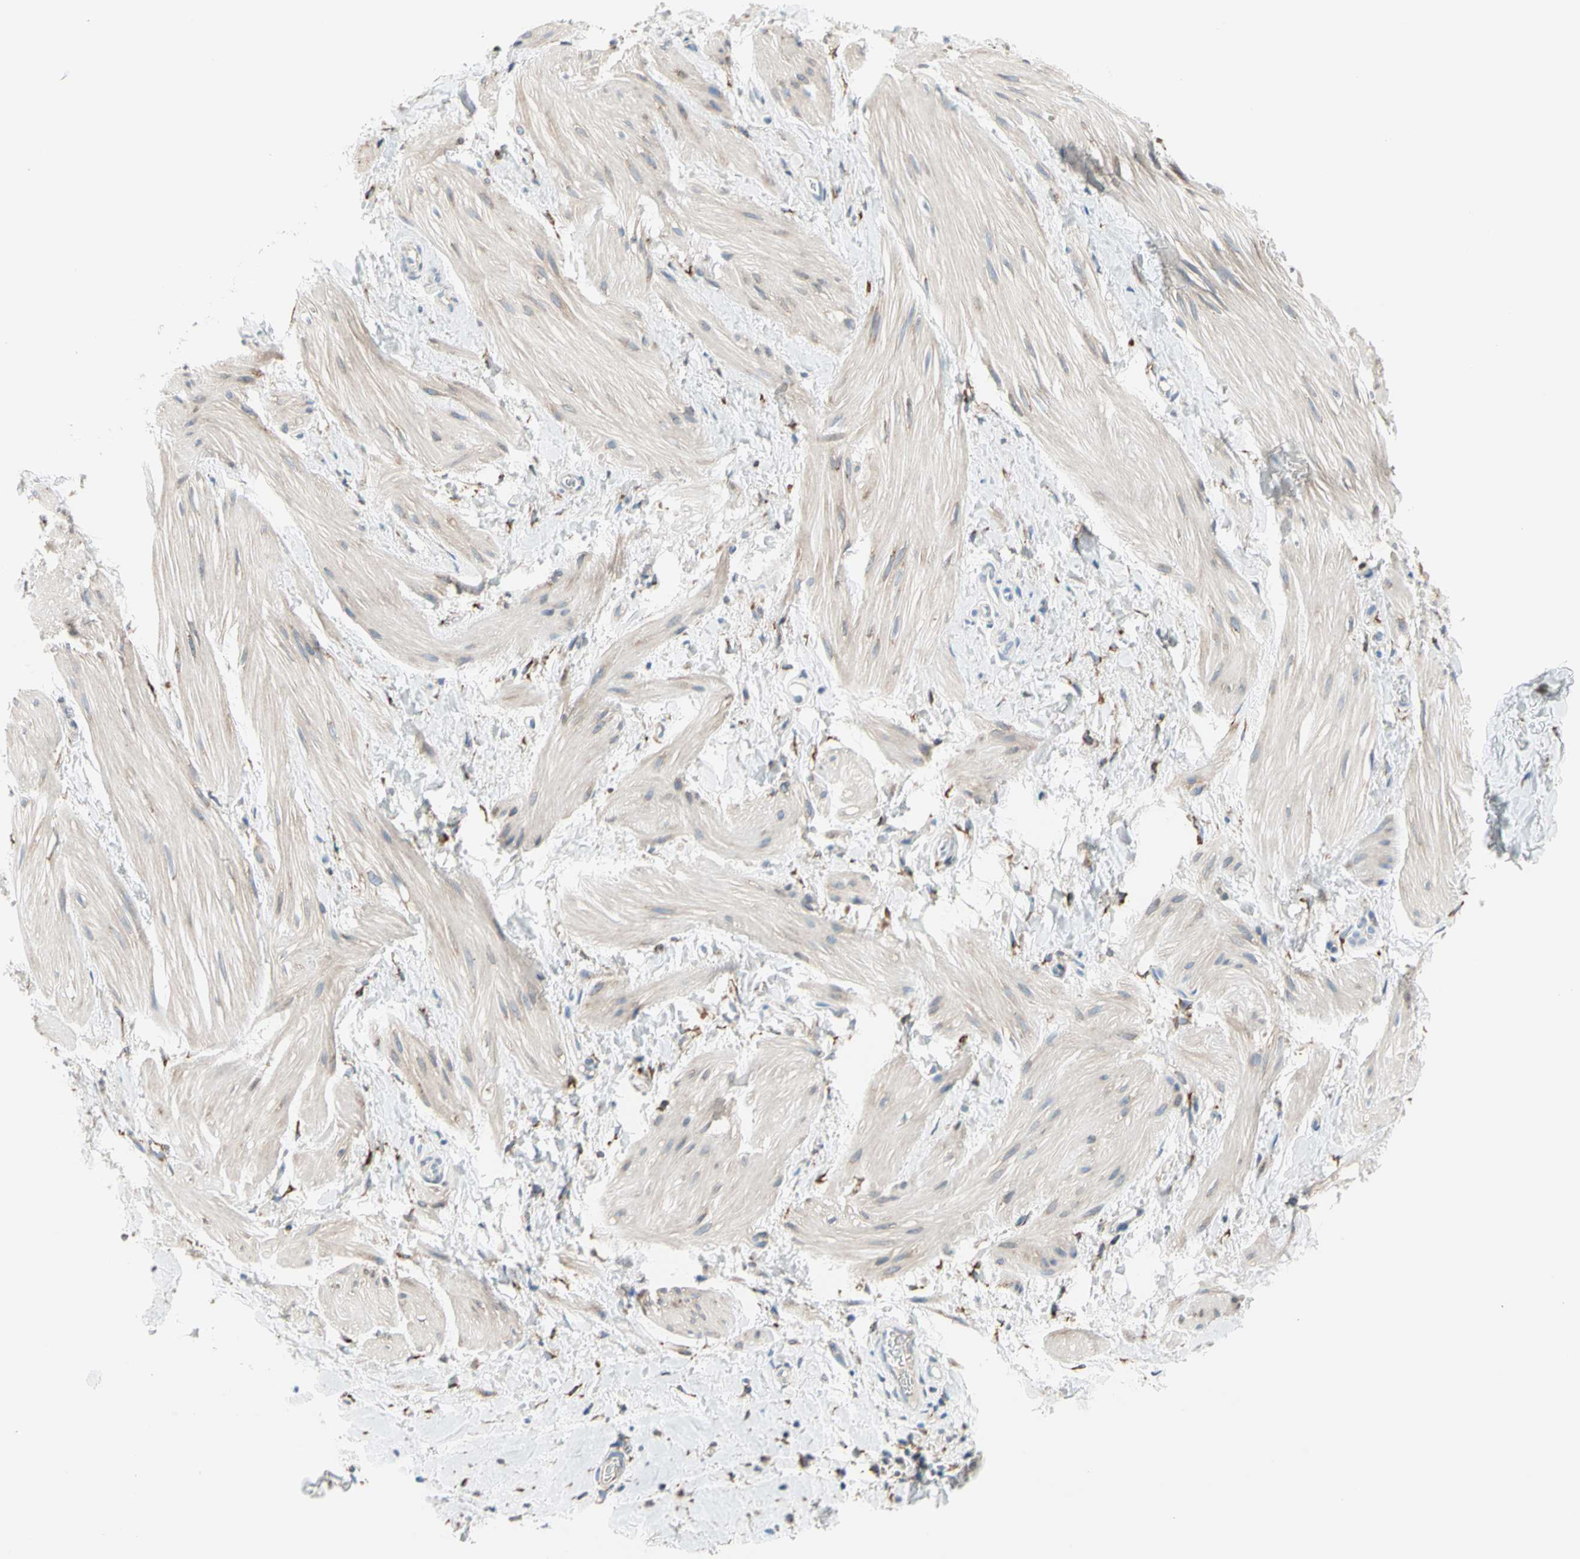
{"staining": {"intensity": "weak", "quantity": "25%-75%", "location": "cytoplasmic/membranous"}, "tissue": "smooth muscle", "cell_type": "Smooth muscle cells", "image_type": "normal", "snomed": [{"axis": "morphology", "description": "Normal tissue, NOS"}, {"axis": "topography", "description": "Smooth muscle"}], "caption": "The image displays a brown stain indicating the presence of a protein in the cytoplasmic/membranous of smooth muscle cells in smooth muscle.", "gene": "LRPAP1", "patient": {"sex": "male", "age": 16}}